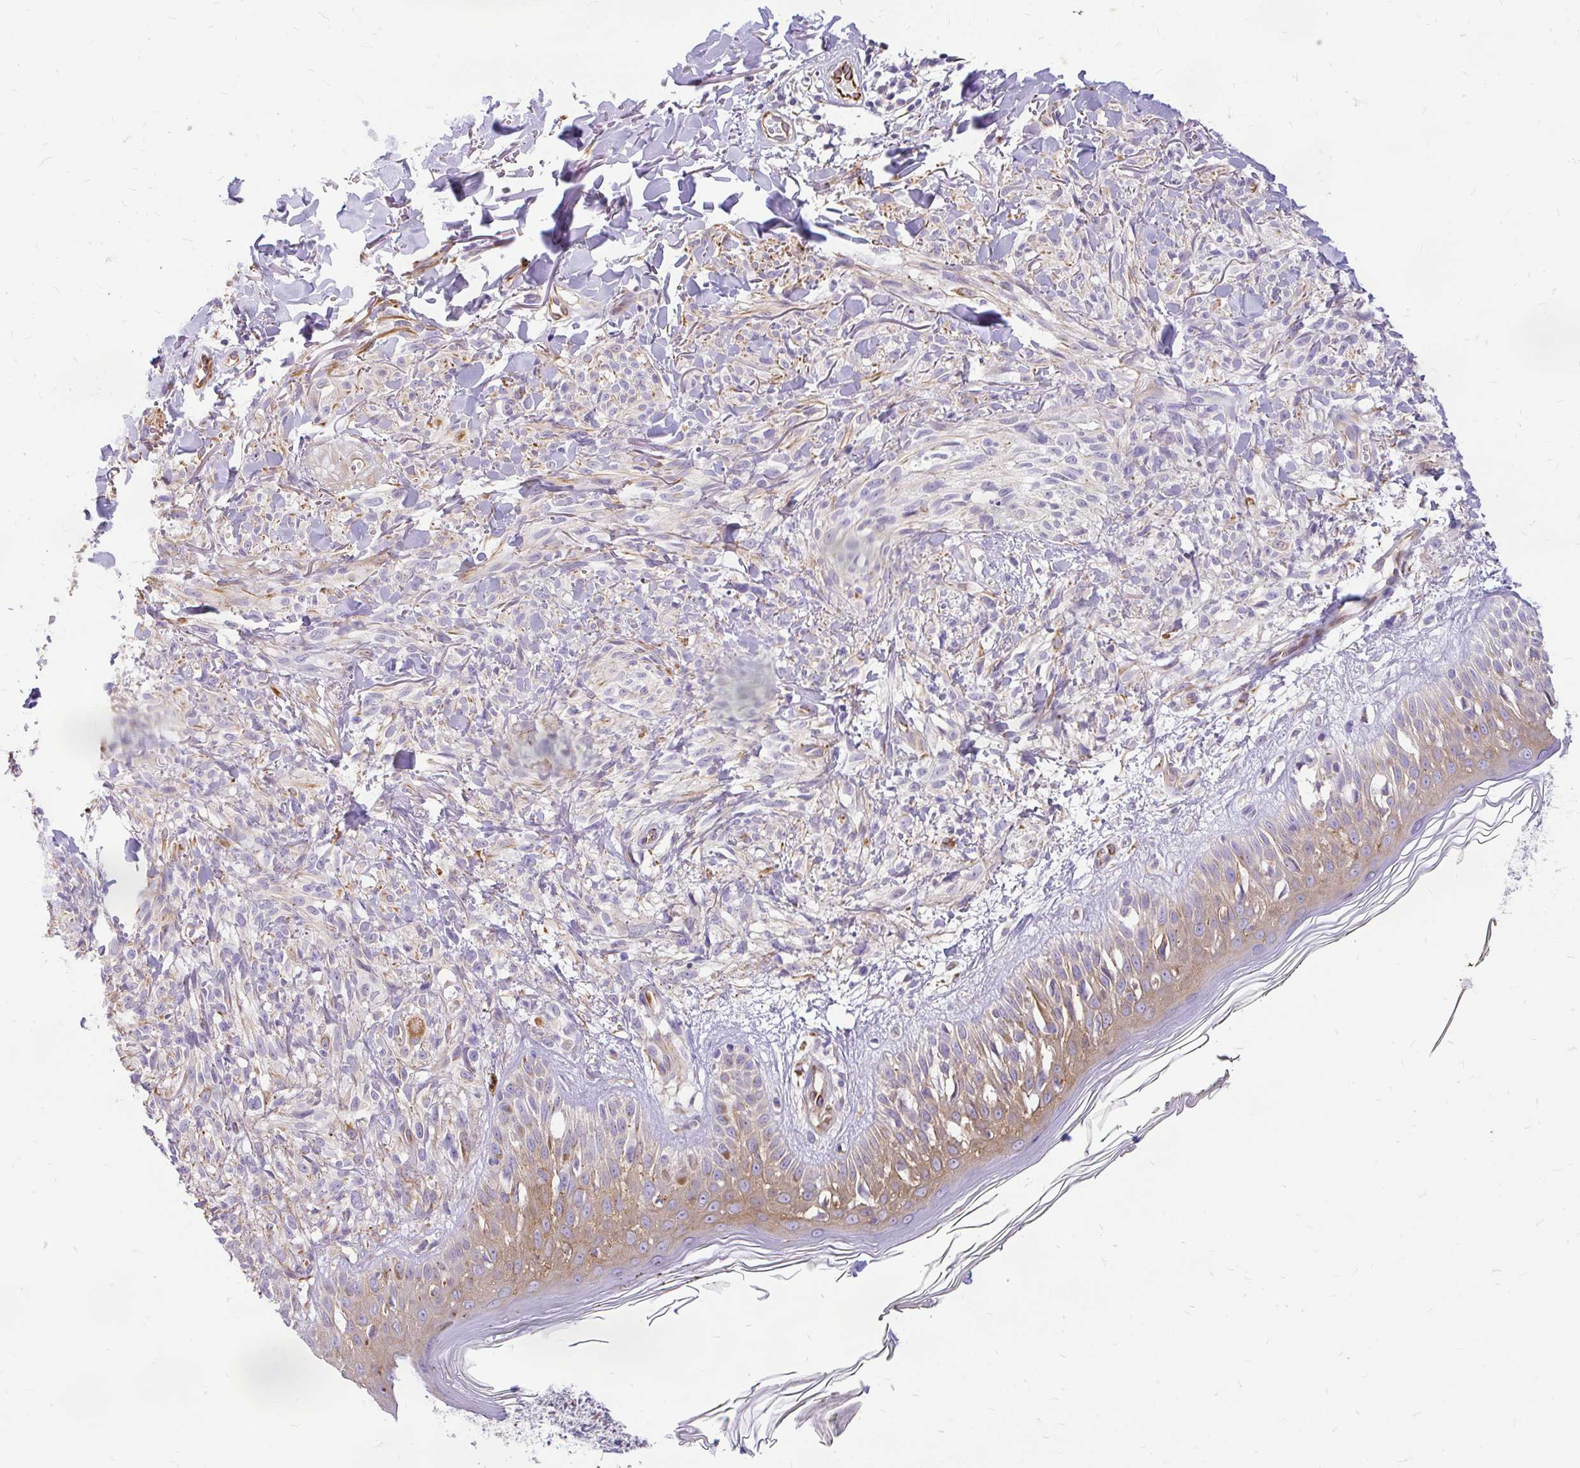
{"staining": {"intensity": "negative", "quantity": "none", "location": "none"}, "tissue": "melanoma", "cell_type": "Tumor cells", "image_type": "cancer", "snomed": [{"axis": "morphology", "description": "Malignant melanoma, NOS"}, {"axis": "topography", "description": "Skin of forearm"}], "caption": "Malignant melanoma stained for a protein using immunohistochemistry (IHC) reveals no expression tumor cells.", "gene": "FAM83C", "patient": {"sex": "female", "age": 65}}